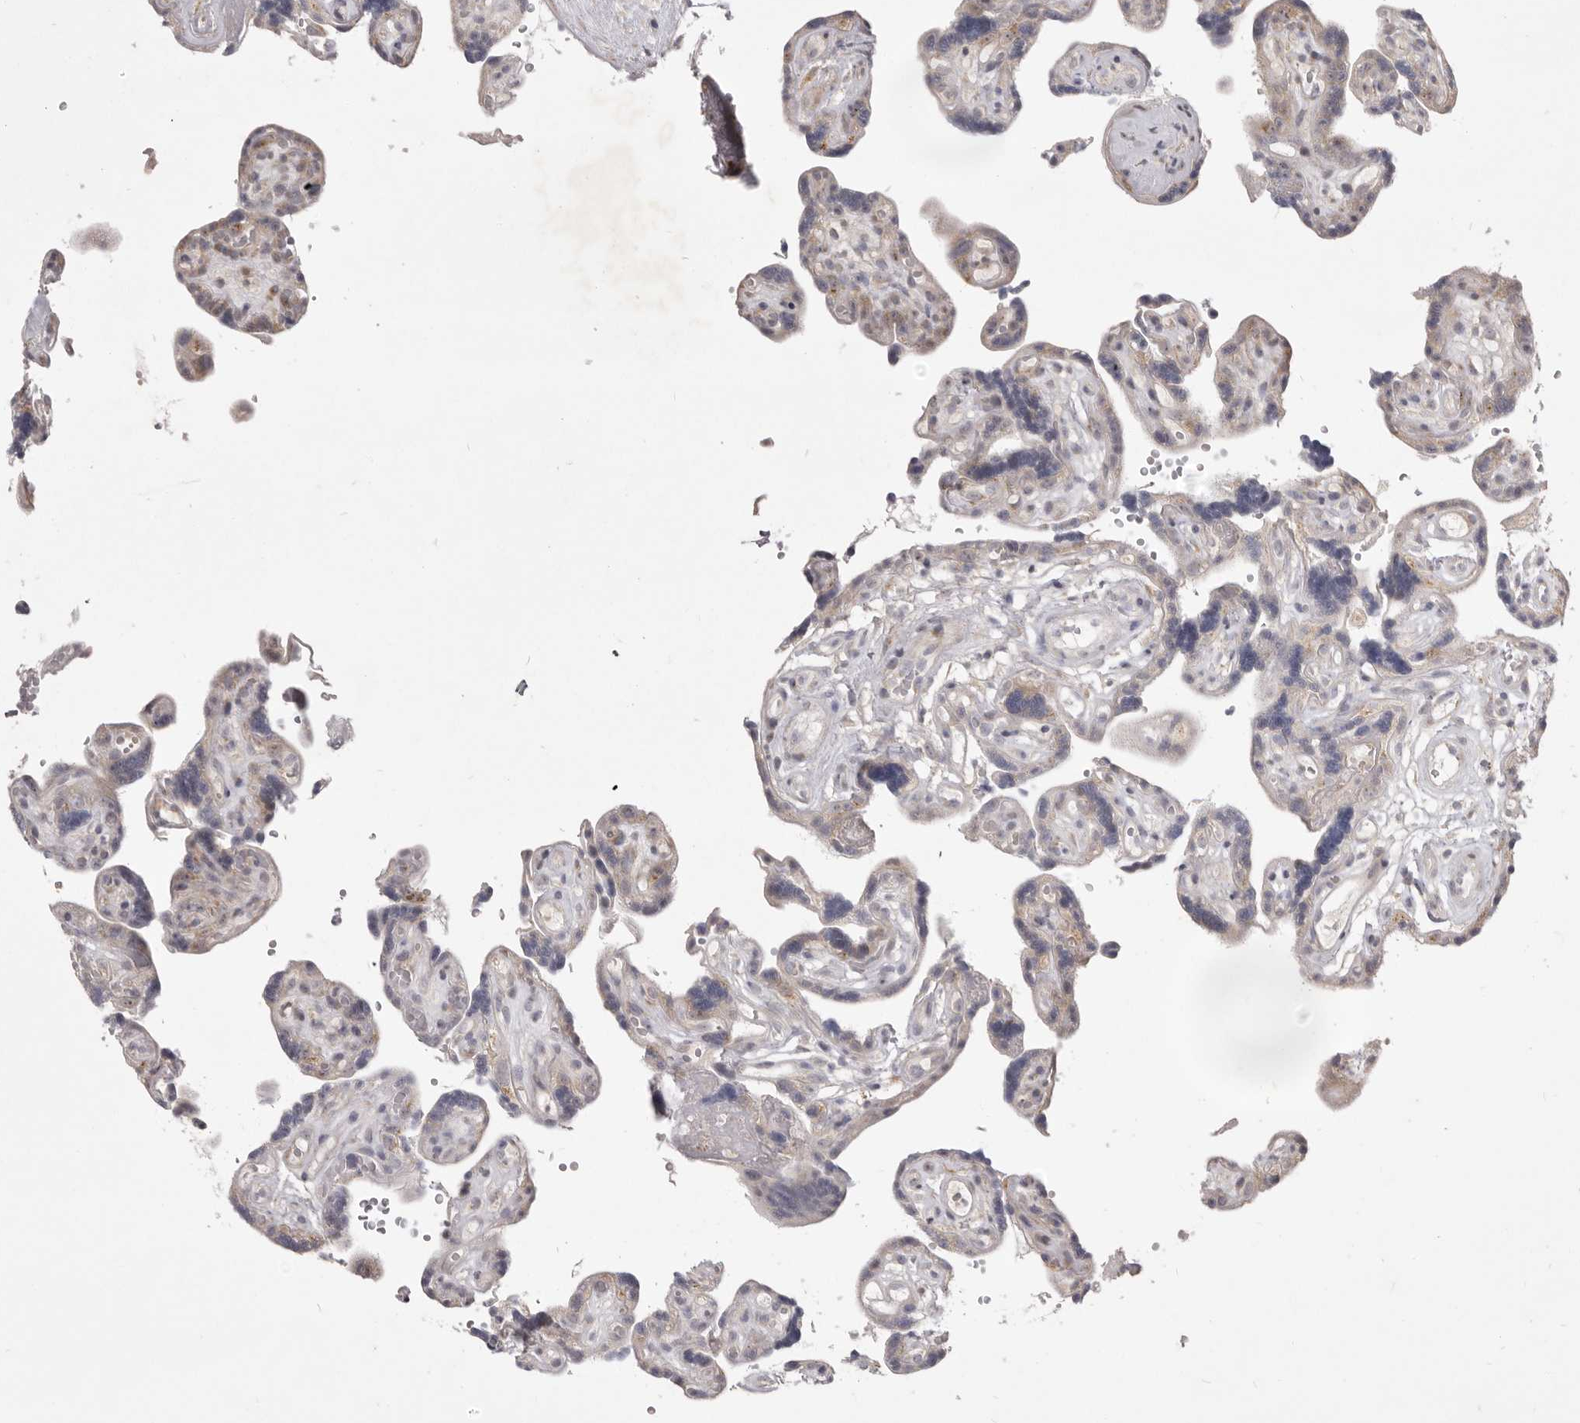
{"staining": {"intensity": "moderate", "quantity": ">75%", "location": "cytoplasmic/membranous"}, "tissue": "placenta", "cell_type": "Decidual cells", "image_type": "normal", "snomed": [{"axis": "morphology", "description": "Normal tissue, NOS"}, {"axis": "topography", "description": "Placenta"}], "caption": "Placenta stained with immunohistochemistry exhibits moderate cytoplasmic/membranous positivity in approximately >75% of decidual cells. The staining was performed using DAB (3,3'-diaminobenzidine) to visualize the protein expression in brown, while the nuclei were stained in blue with hematoxylin (Magnification: 20x).", "gene": "TBC1D8B", "patient": {"sex": "female", "age": 30}}